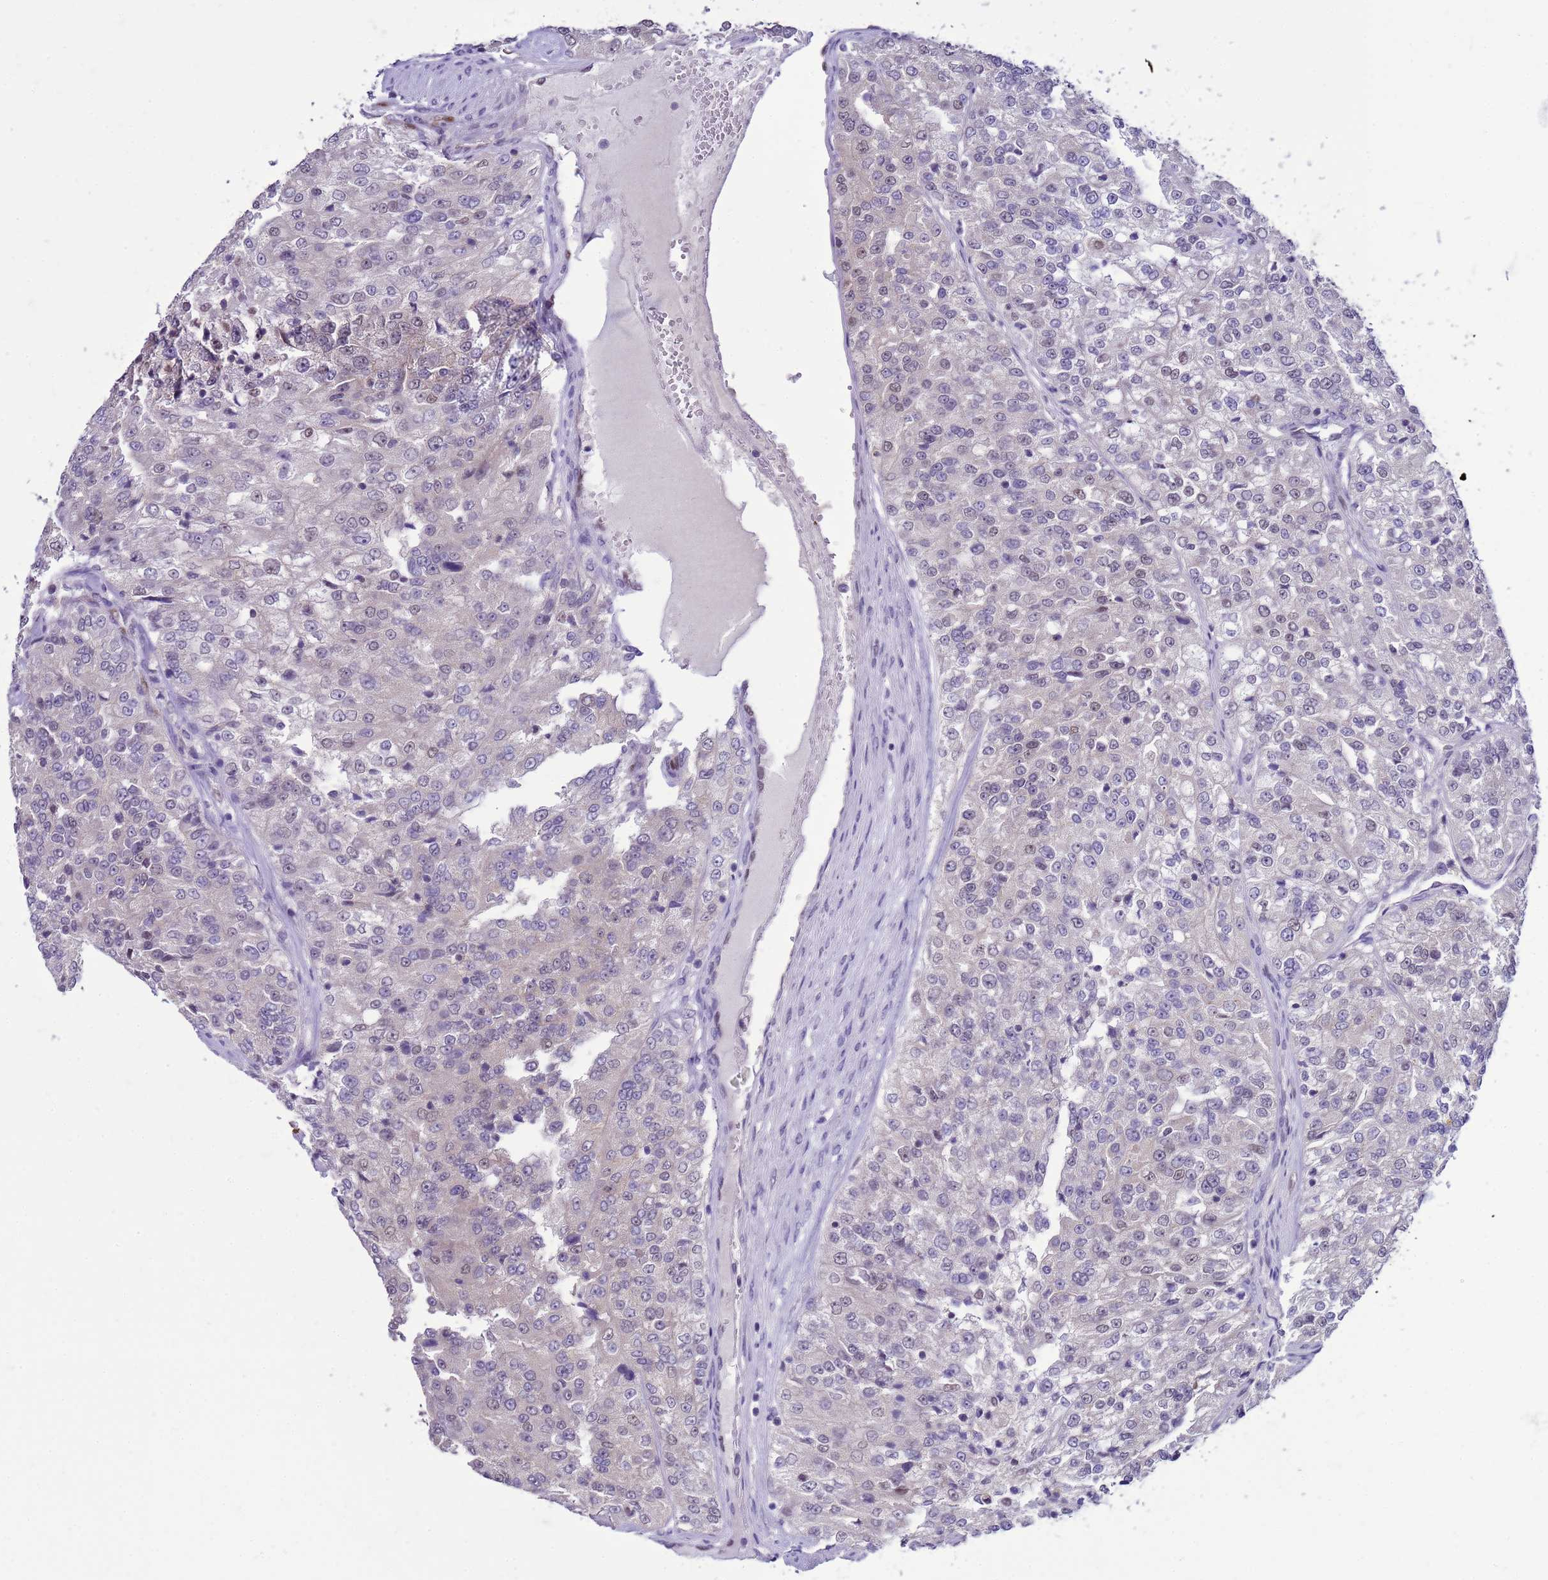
{"staining": {"intensity": "negative", "quantity": "none", "location": "none"}, "tissue": "renal cancer", "cell_type": "Tumor cells", "image_type": "cancer", "snomed": [{"axis": "morphology", "description": "Adenocarcinoma, NOS"}, {"axis": "topography", "description": "Kidney"}], "caption": "A photomicrograph of human renal adenocarcinoma is negative for staining in tumor cells. The staining was performed using DAB to visualize the protein expression in brown, while the nuclei were stained in blue with hematoxylin (Magnification: 20x).", "gene": "DDI2", "patient": {"sex": "female", "age": 63}}